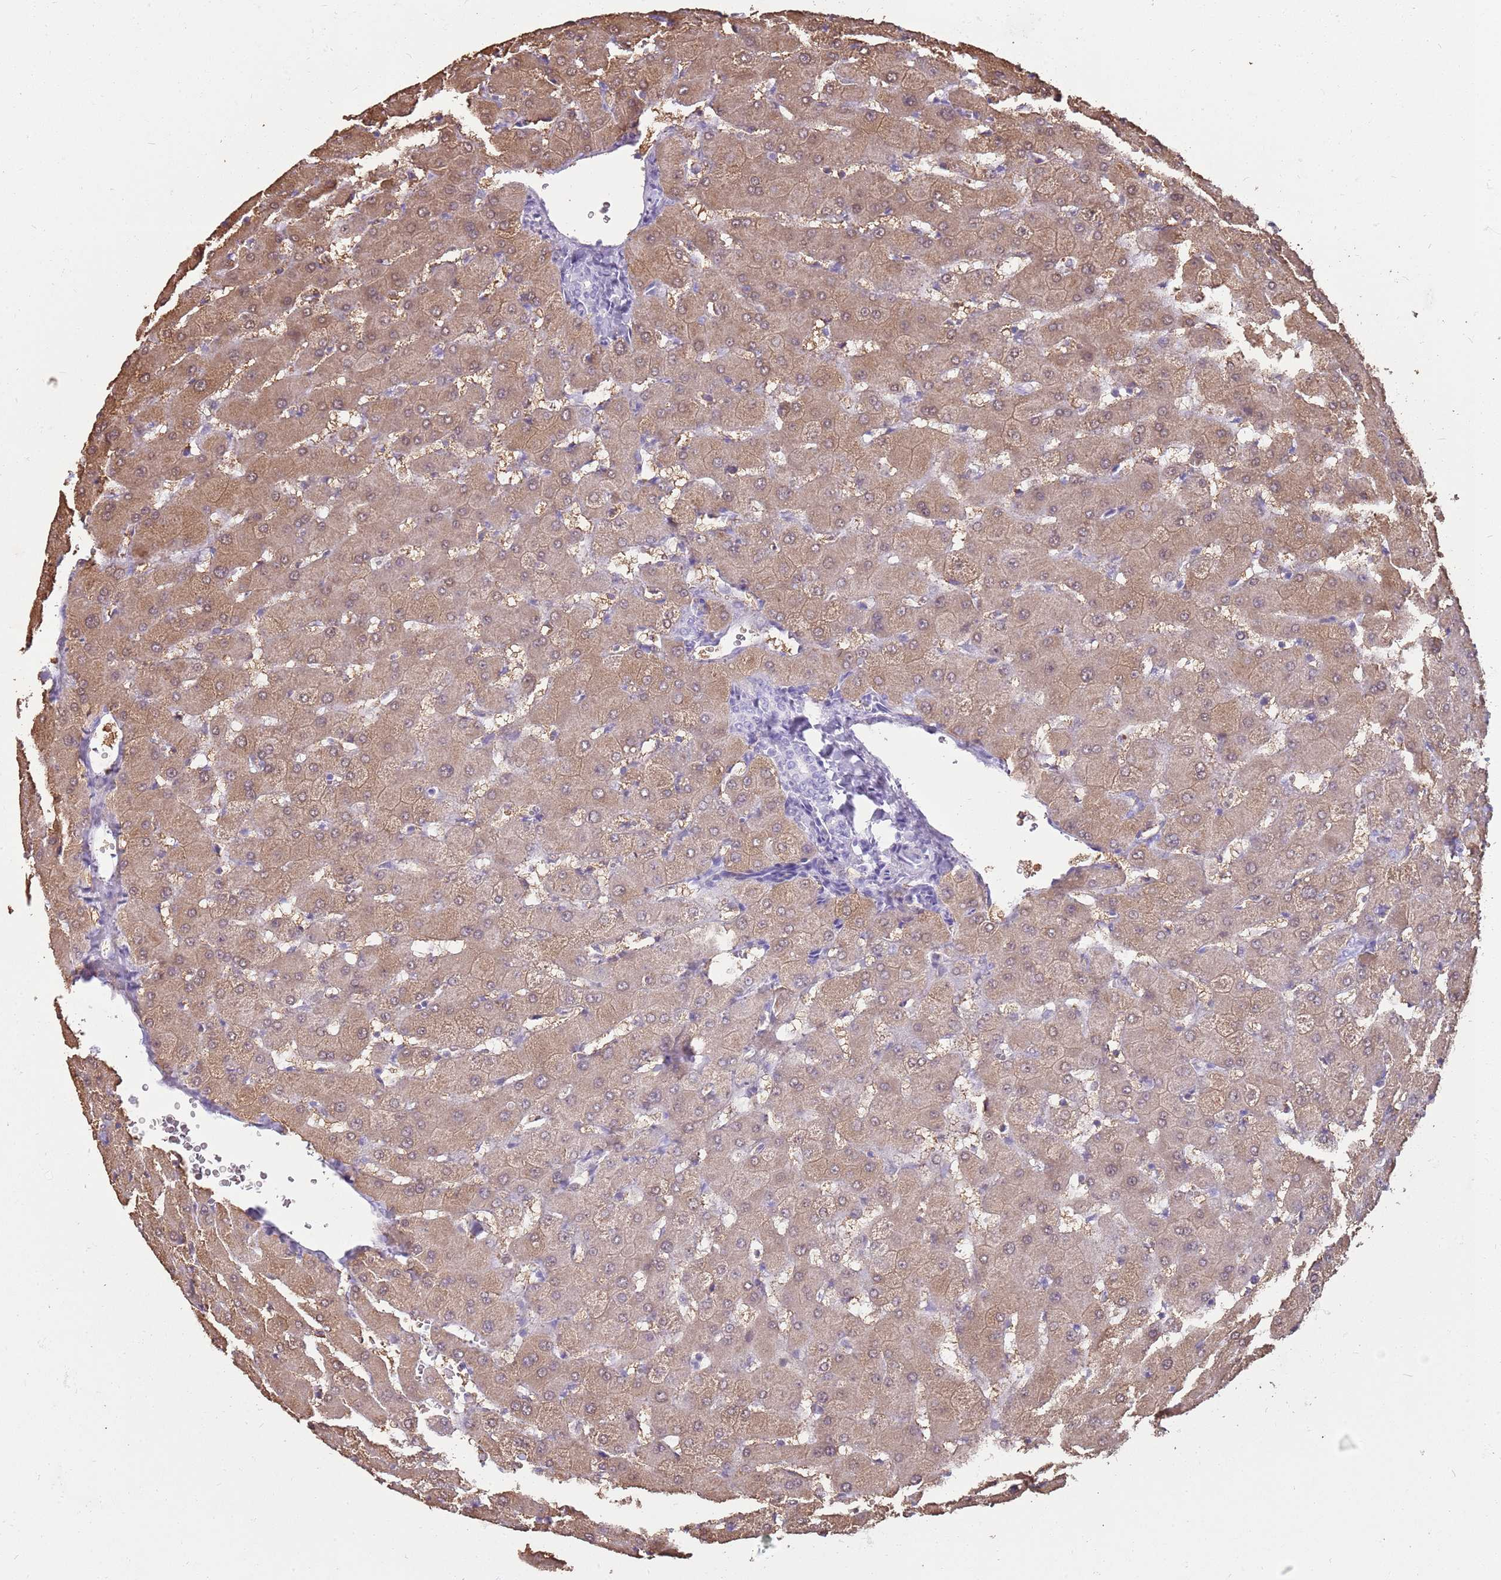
{"staining": {"intensity": "negative", "quantity": "none", "location": "none"}, "tissue": "liver", "cell_type": "Cholangiocytes", "image_type": "normal", "snomed": [{"axis": "morphology", "description": "Normal tissue, NOS"}, {"axis": "topography", "description": "Liver"}], "caption": "An immunohistochemistry (IHC) photomicrograph of benign liver is shown. There is no staining in cholangiocytes of liver.", "gene": "ENSG00000271254", "patient": {"sex": "female", "age": 63}}